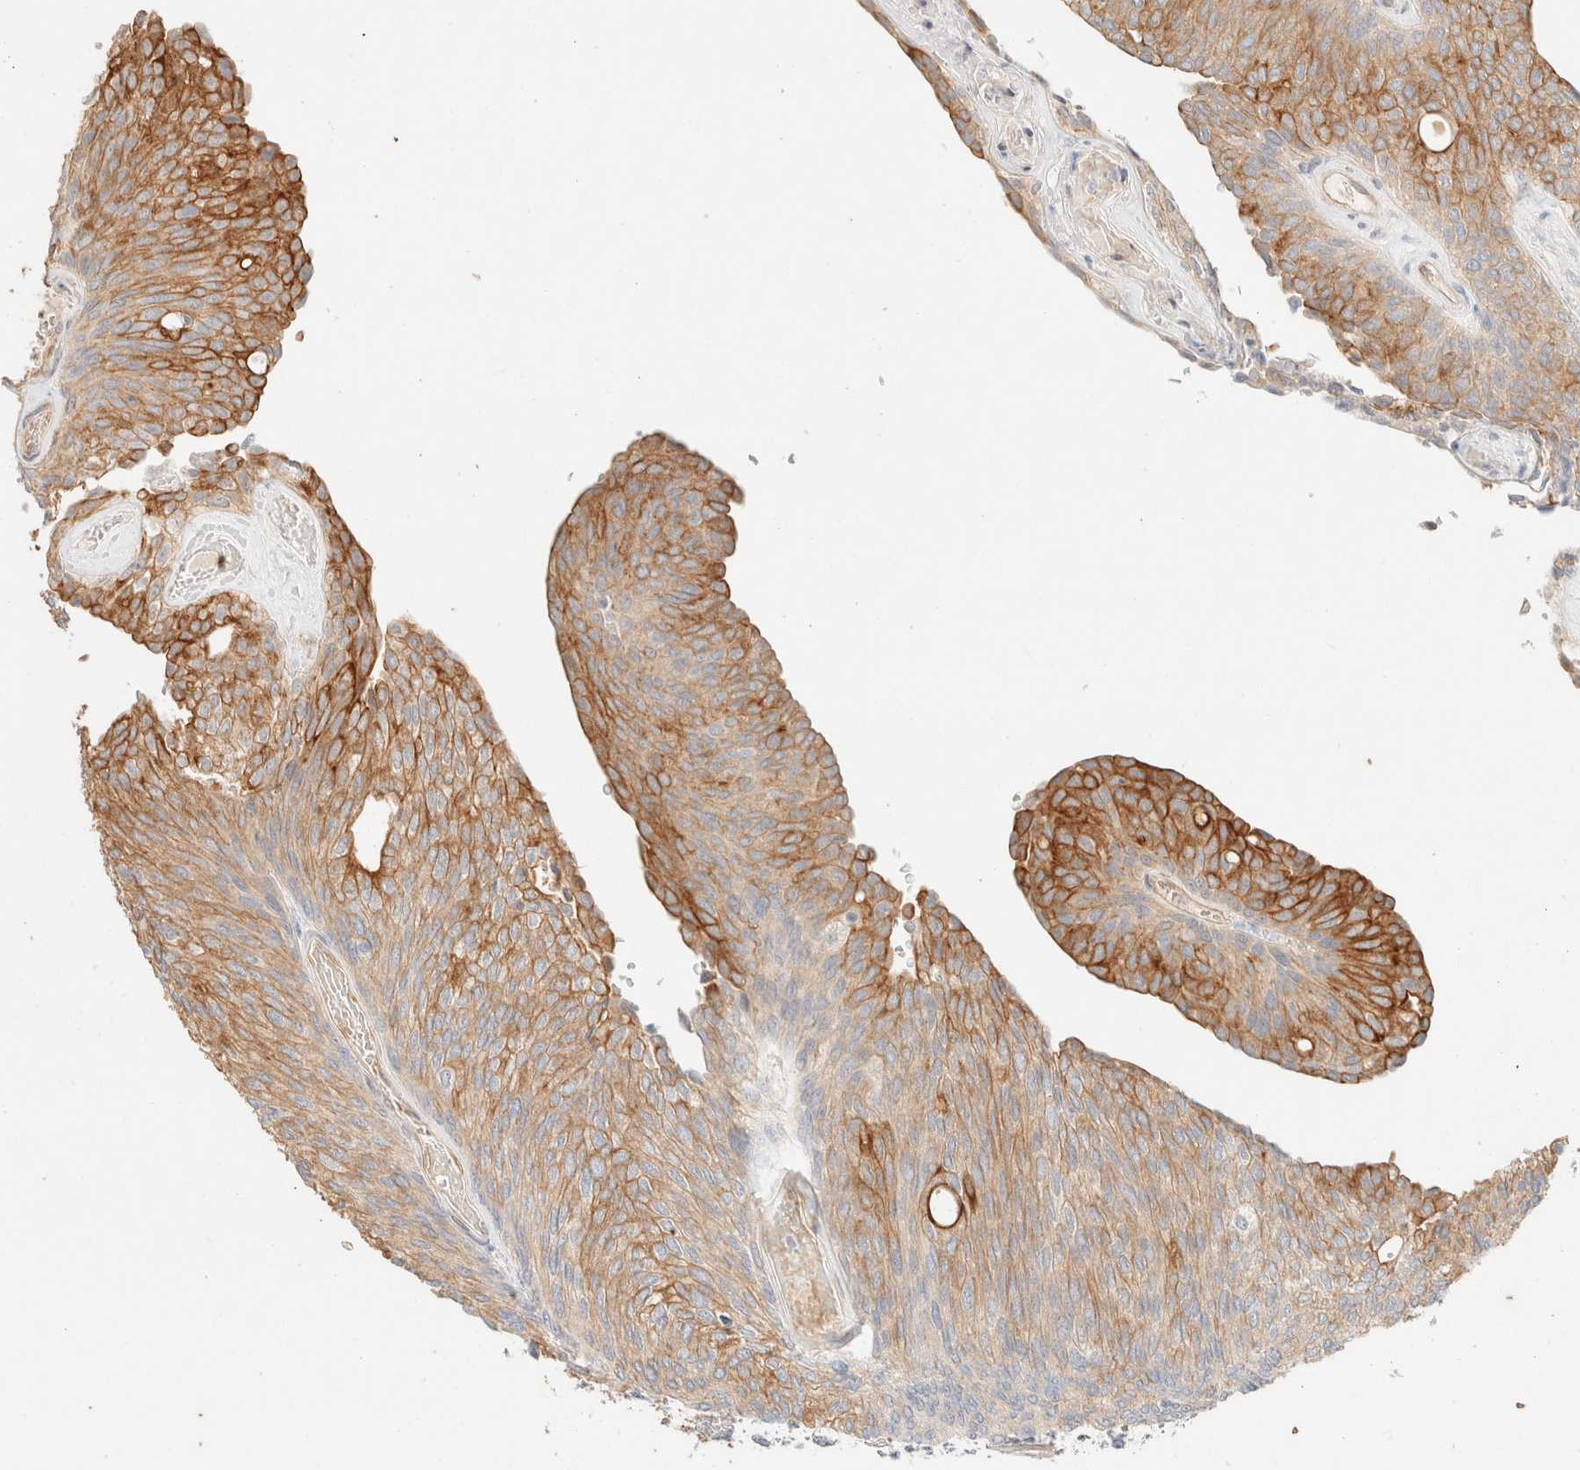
{"staining": {"intensity": "moderate", "quantity": "25%-75%", "location": "cytoplasmic/membranous"}, "tissue": "urothelial cancer", "cell_type": "Tumor cells", "image_type": "cancer", "snomed": [{"axis": "morphology", "description": "Urothelial carcinoma, Low grade"}, {"axis": "topography", "description": "Urinary bladder"}], "caption": "Urothelial cancer stained with DAB (3,3'-diaminobenzidine) immunohistochemistry (IHC) reveals medium levels of moderate cytoplasmic/membranous positivity in approximately 25%-75% of tumor cells.", "gene": "CSNK1E", "patient": {"sex": "female", "age": 79}}